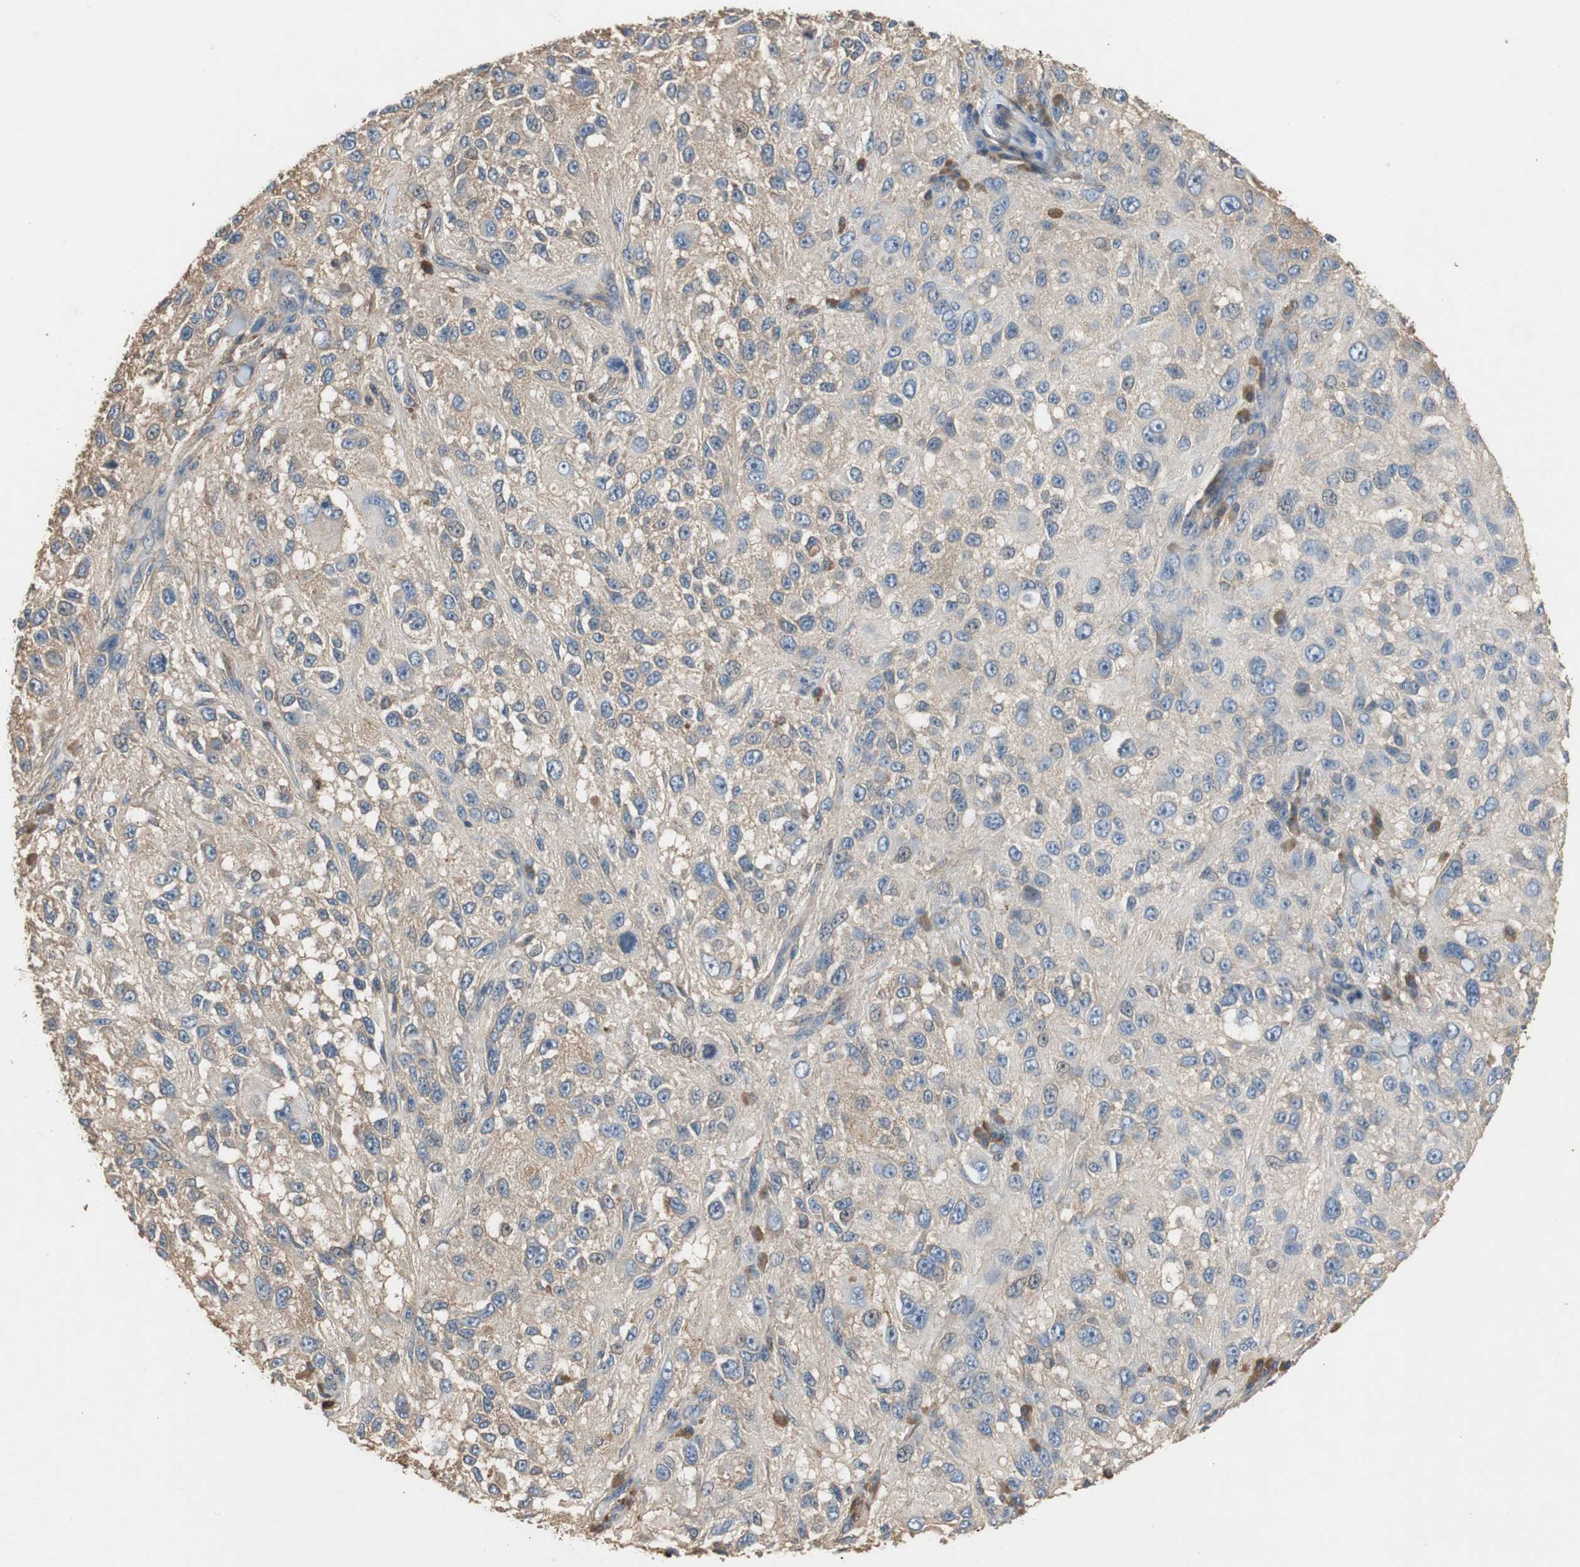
{"staining": {"intensity": "weak", "quantity": "<25%", "location": "cytoplasmic/membranous"}, "tissue": "melanoma", "cell_type": "Tumor cells", "image_type": "cancer", "snomed": [{"axis": "morphology", "description": "Necrosis, NOS"}, {"axis": "morphology", "description": "Malignant melanoma, NOS"}, {"axis": "topography", "description": "Skin"}], "caption": "There is no significant staining in tumor cells of melanoma.", "gene": "TNFRSF14", "patient": {"sex": "female", "age": 87}}